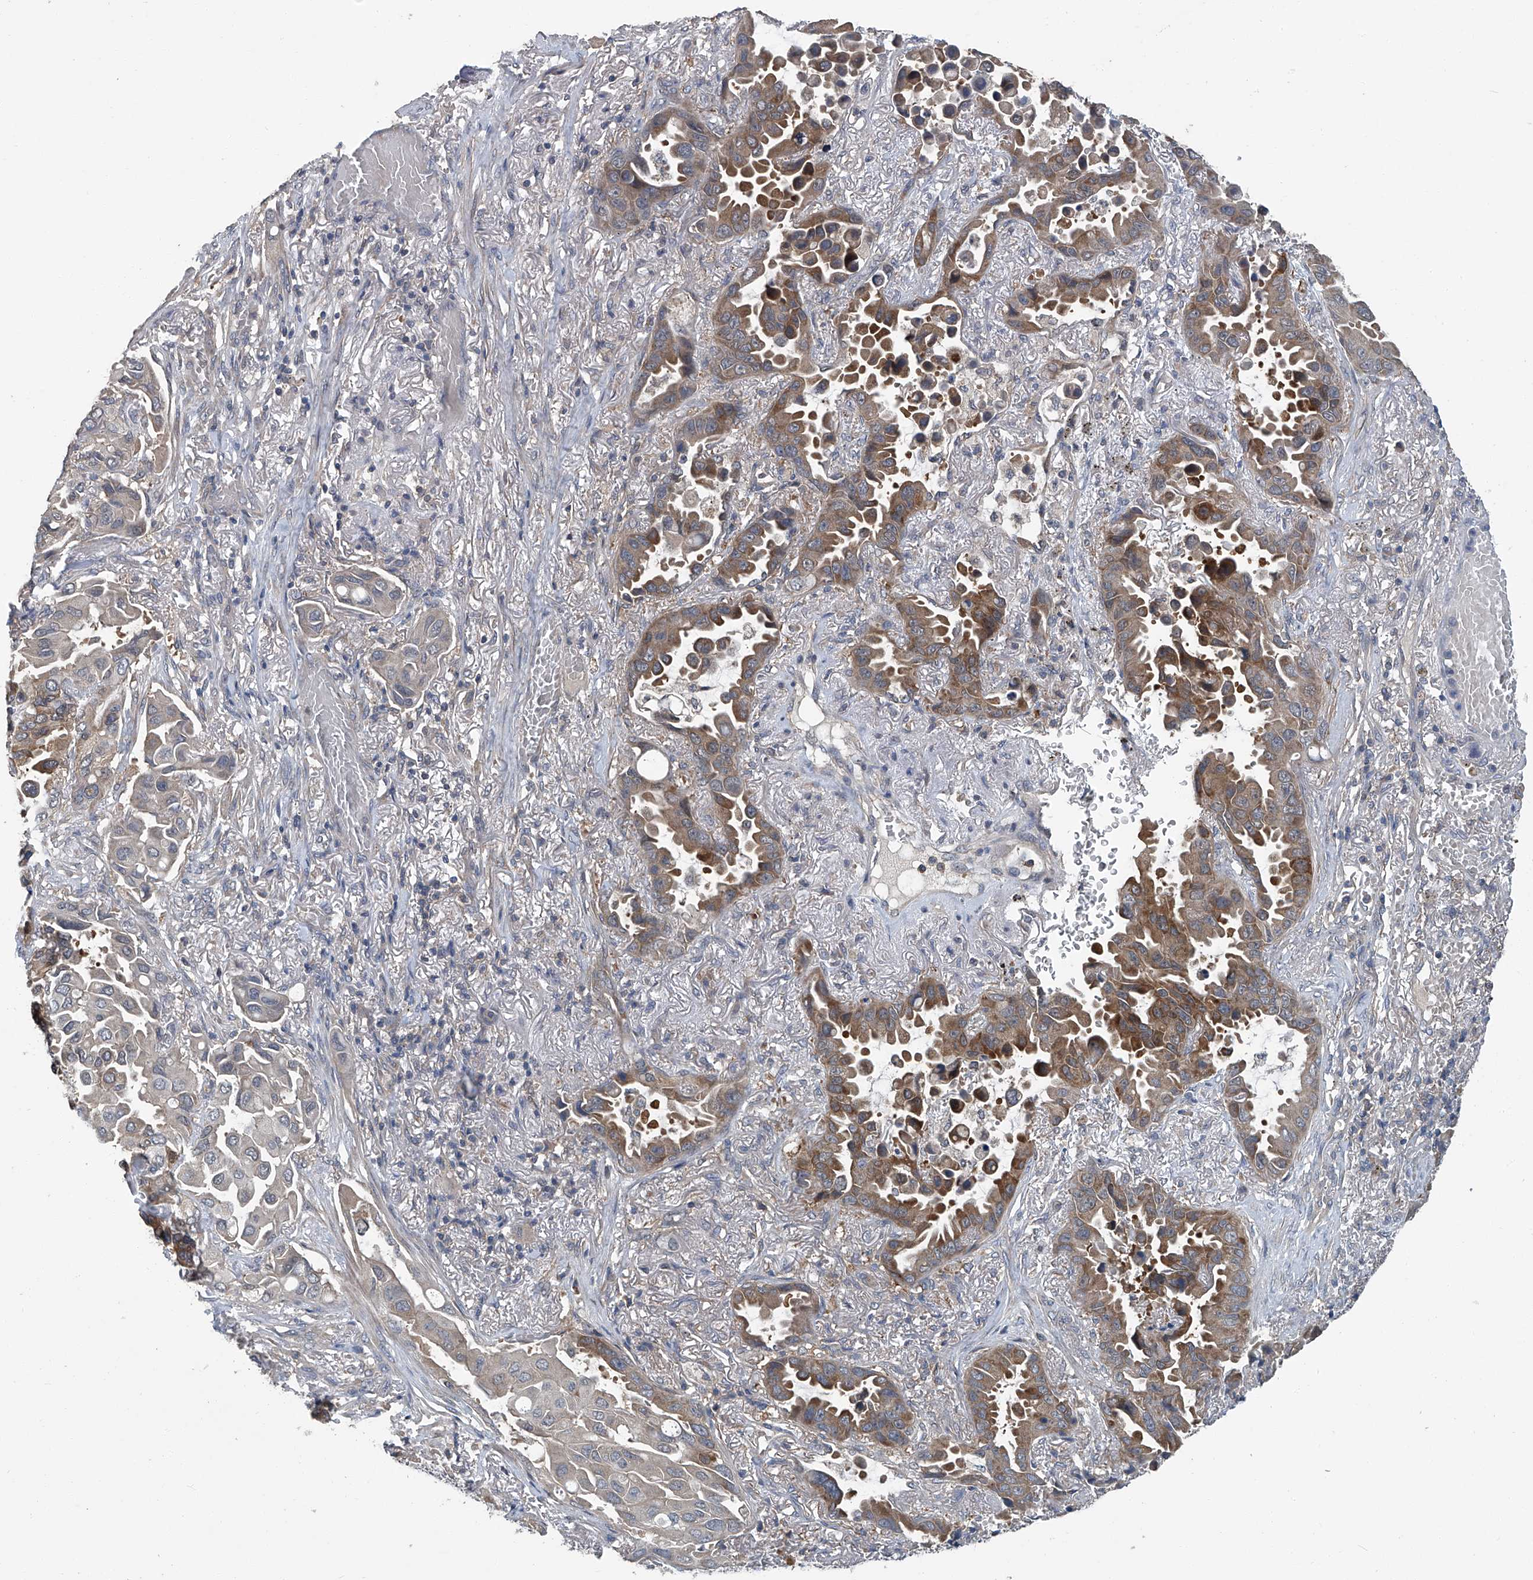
{"staining": {"intensity": "moderate", "quantity": "25%-75%", "location": "cytoplasmic/membranous"}, "tissue": "lung cancer", "cell_type": "Tumor cells", "image_type": "cancer", "snomed": [{"axis": "morphology", "description": "Adenocarcinoma, NOS"}, {"axis": "topography", "description": "Lung"}], "caption": "Protein staining by IHC displays moderate cytoplasmic/membranous positivity in about 25%-75% of tumor cells in lung cancer (adenocarcinoma).", "gene": "ANKRD34A", "patient": {"sex": "male", "age": 64}}